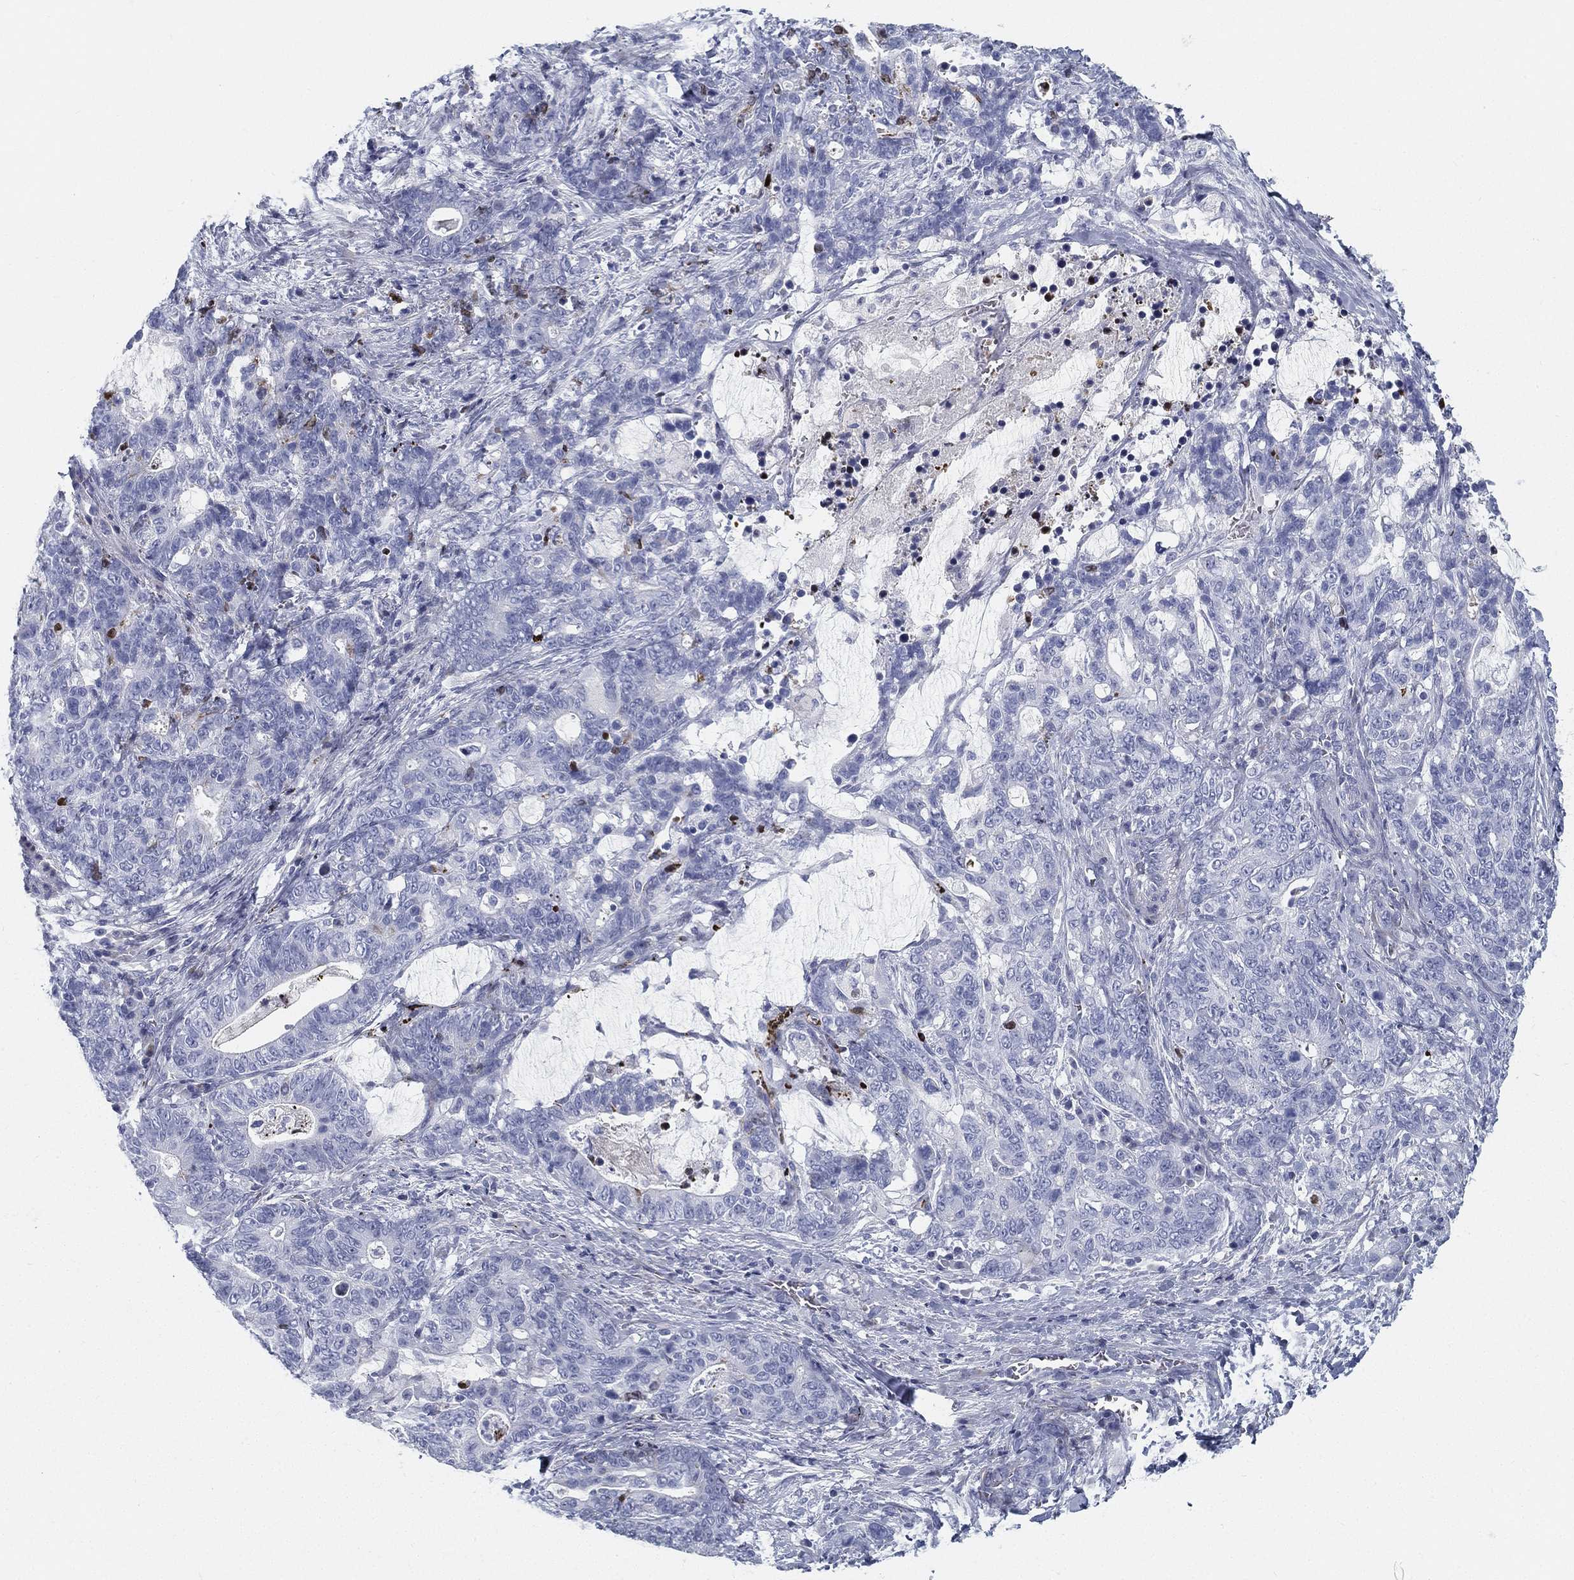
{"staining": {"intensity": "negative", "quantity": "none", "location": "none"}, "tissue": "stomach cancer", "cell_type": "Tumor cells", "image_type": "cancer", "snomed": [{"axis": "morphology", "description": "Normal tissue, NOS"}, {"axis": "morphology", "description": "Adenocarcinoma, NOS"}, {"axis": "topography", "description": "Stomach"}], "caption": "High magnification brightfield microscopy of adenocarcinoma (stomach) stained with DAB (3,3'-diaminobenzidine) (brown) and counterstained with hematoxylin (blue): tumor cells show no significant staining.", "gene": "SPPL2C", "patient": {"sex": "female", "age": 64}}